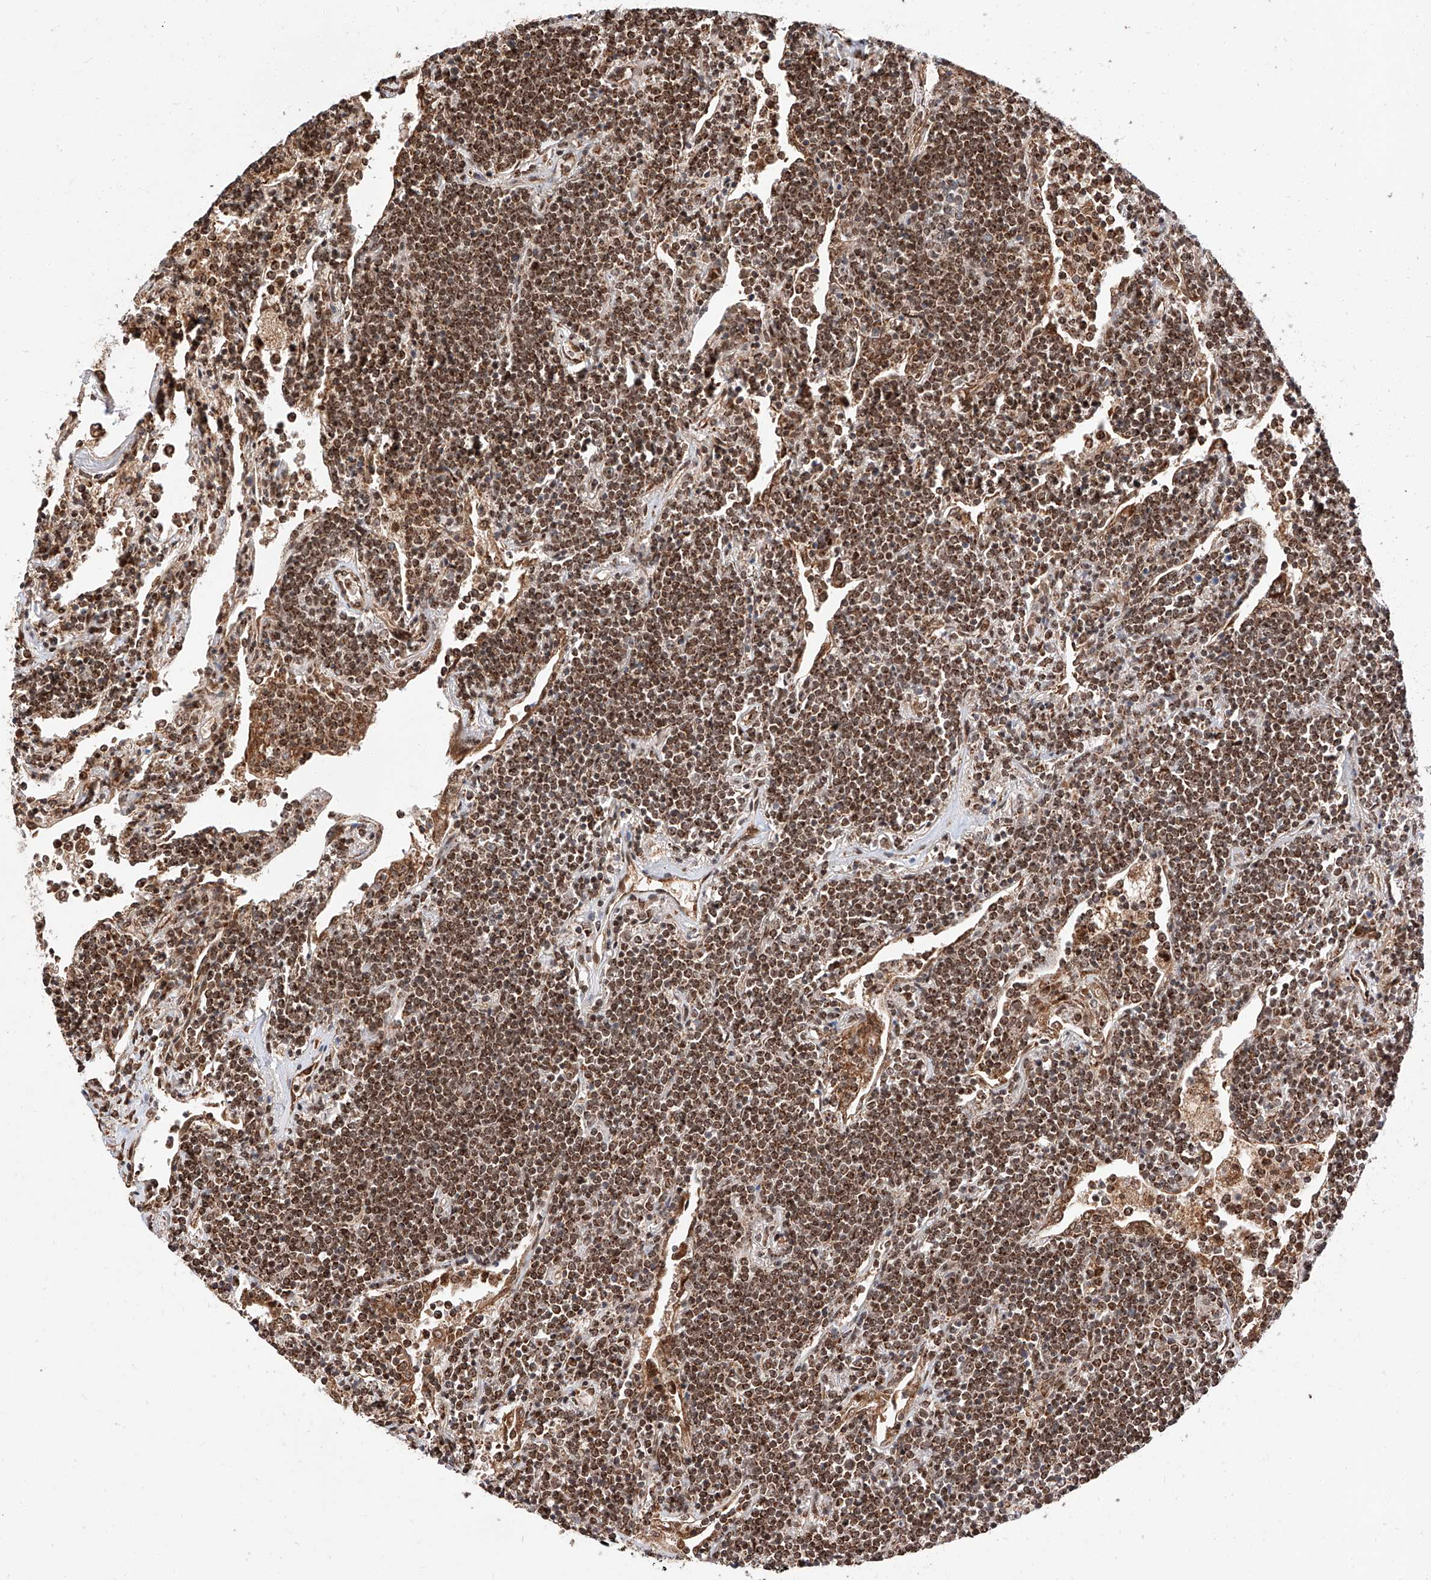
{"staining": {"intensity": "strong", "quantity": ">75%", "location": "cytoplasmic/membranous,nuclear"}, "tissue": "lymphoma", "cell_type": "Tumor cells", "image_type": "cancer", "snomed": [{"axis": "morphology", "description": "Malignant lymphoma, non-Hodgkin's type, Low grade"}, {"axis": "topography", "description": "Lung"}], "caption": "Lymphoma tissue displays strong cytoplasmic/membranous and nuclear expression in about >75% of tumor cells, visualized by immunohistochemistry.", "gene": "THTPA", "patient": {"sex": "female", "age": 71}}